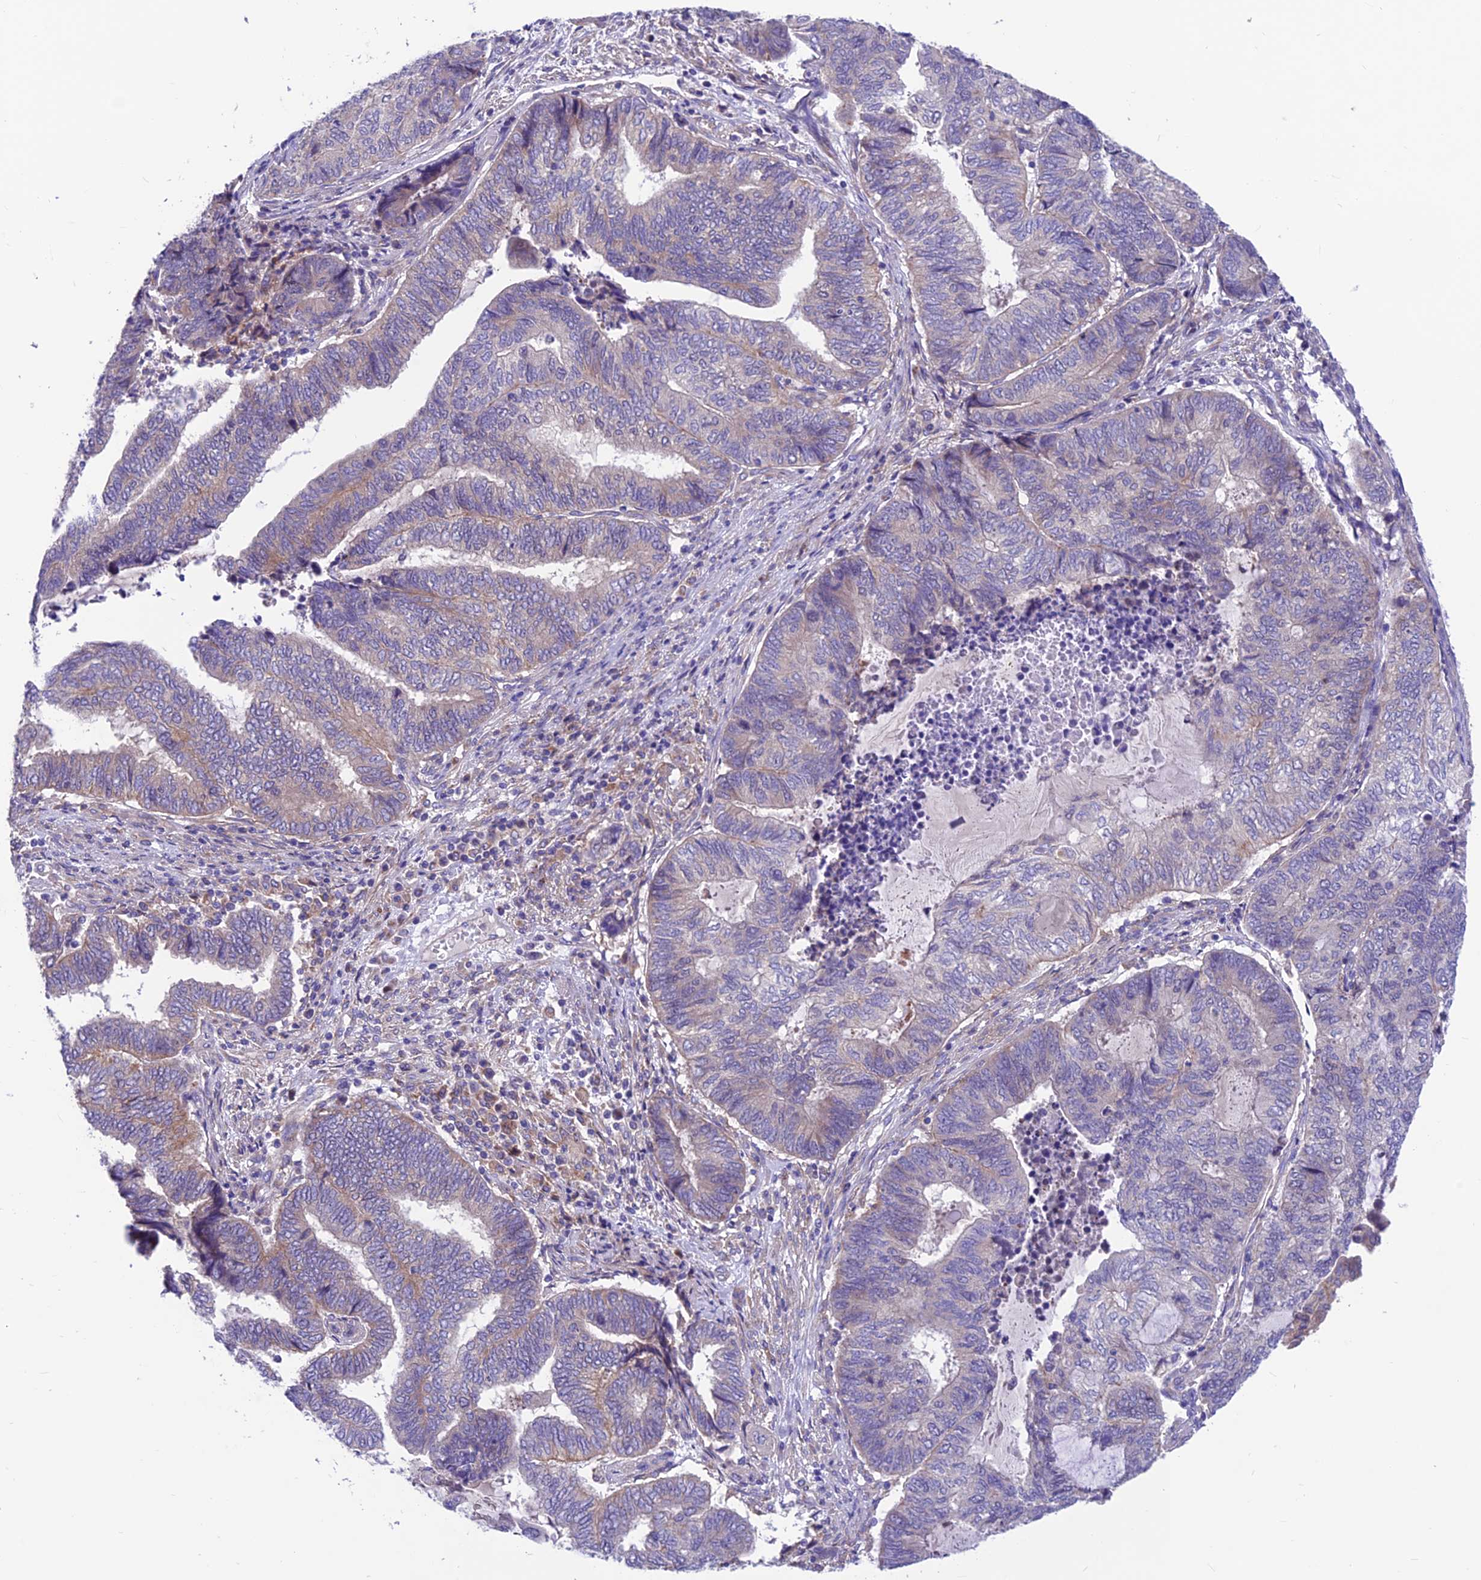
{"staining": {"intensity": "weak", "quantity": "<25%", "location": "cytoplasmic/membranous"}, "tissue": "endometrial cancer", "cell_type": "Tumor cells", "image_type": "cancer", "snomed": [{"axis": "morphology", "description": "Adenocarcinoma, NOS"}, {"axis": "topography", "description": "Uterus"}, {"axis": "topography", "description": "Endometrium"}], "caption": "This is a photomicrograph of IHC staining of endometrial adenocarcinoma, which shows no staining in tumor cells.", "gene": "VPS16", "patient": {"sex": "female", "age": 70}}